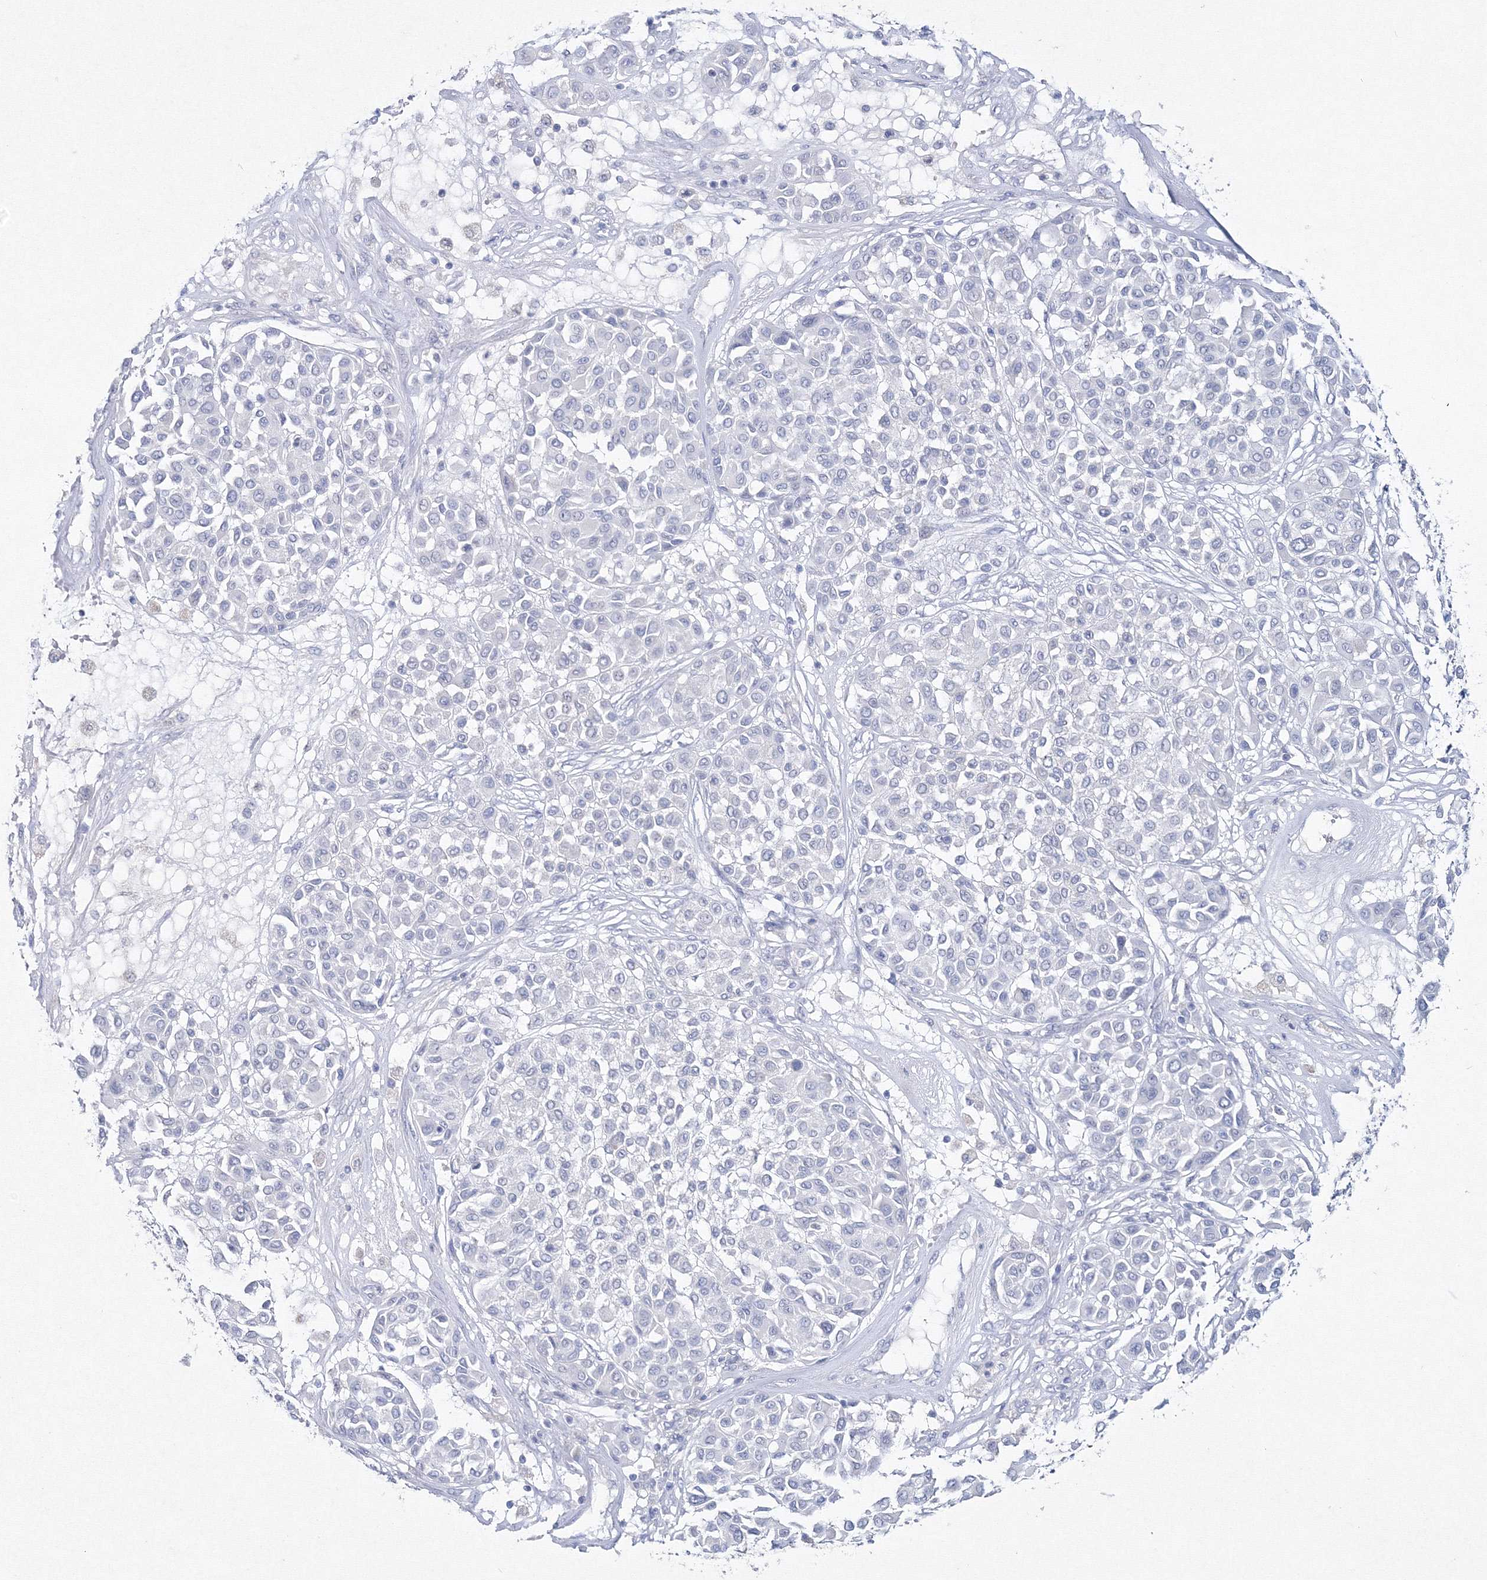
{"staining": {"intensity": "negative", "quantity": "none", "location": "none"}, "tissue": "melanoma", "cell_type": "Tumor cells", "image_type": "cancer", "snomed": [{"axis": "morphology", "description": "Malignant melanoma, Metastatic site"}, {"axis": "topography", "description": "Soft tissue"}], "caption": "Melanoma was stained to show a protein in brown. There is no significant expression in tumor cells. Nuclei are stained in blue.", "gene": "GCKR", "patient": {"sex": "male", "age": 41}}